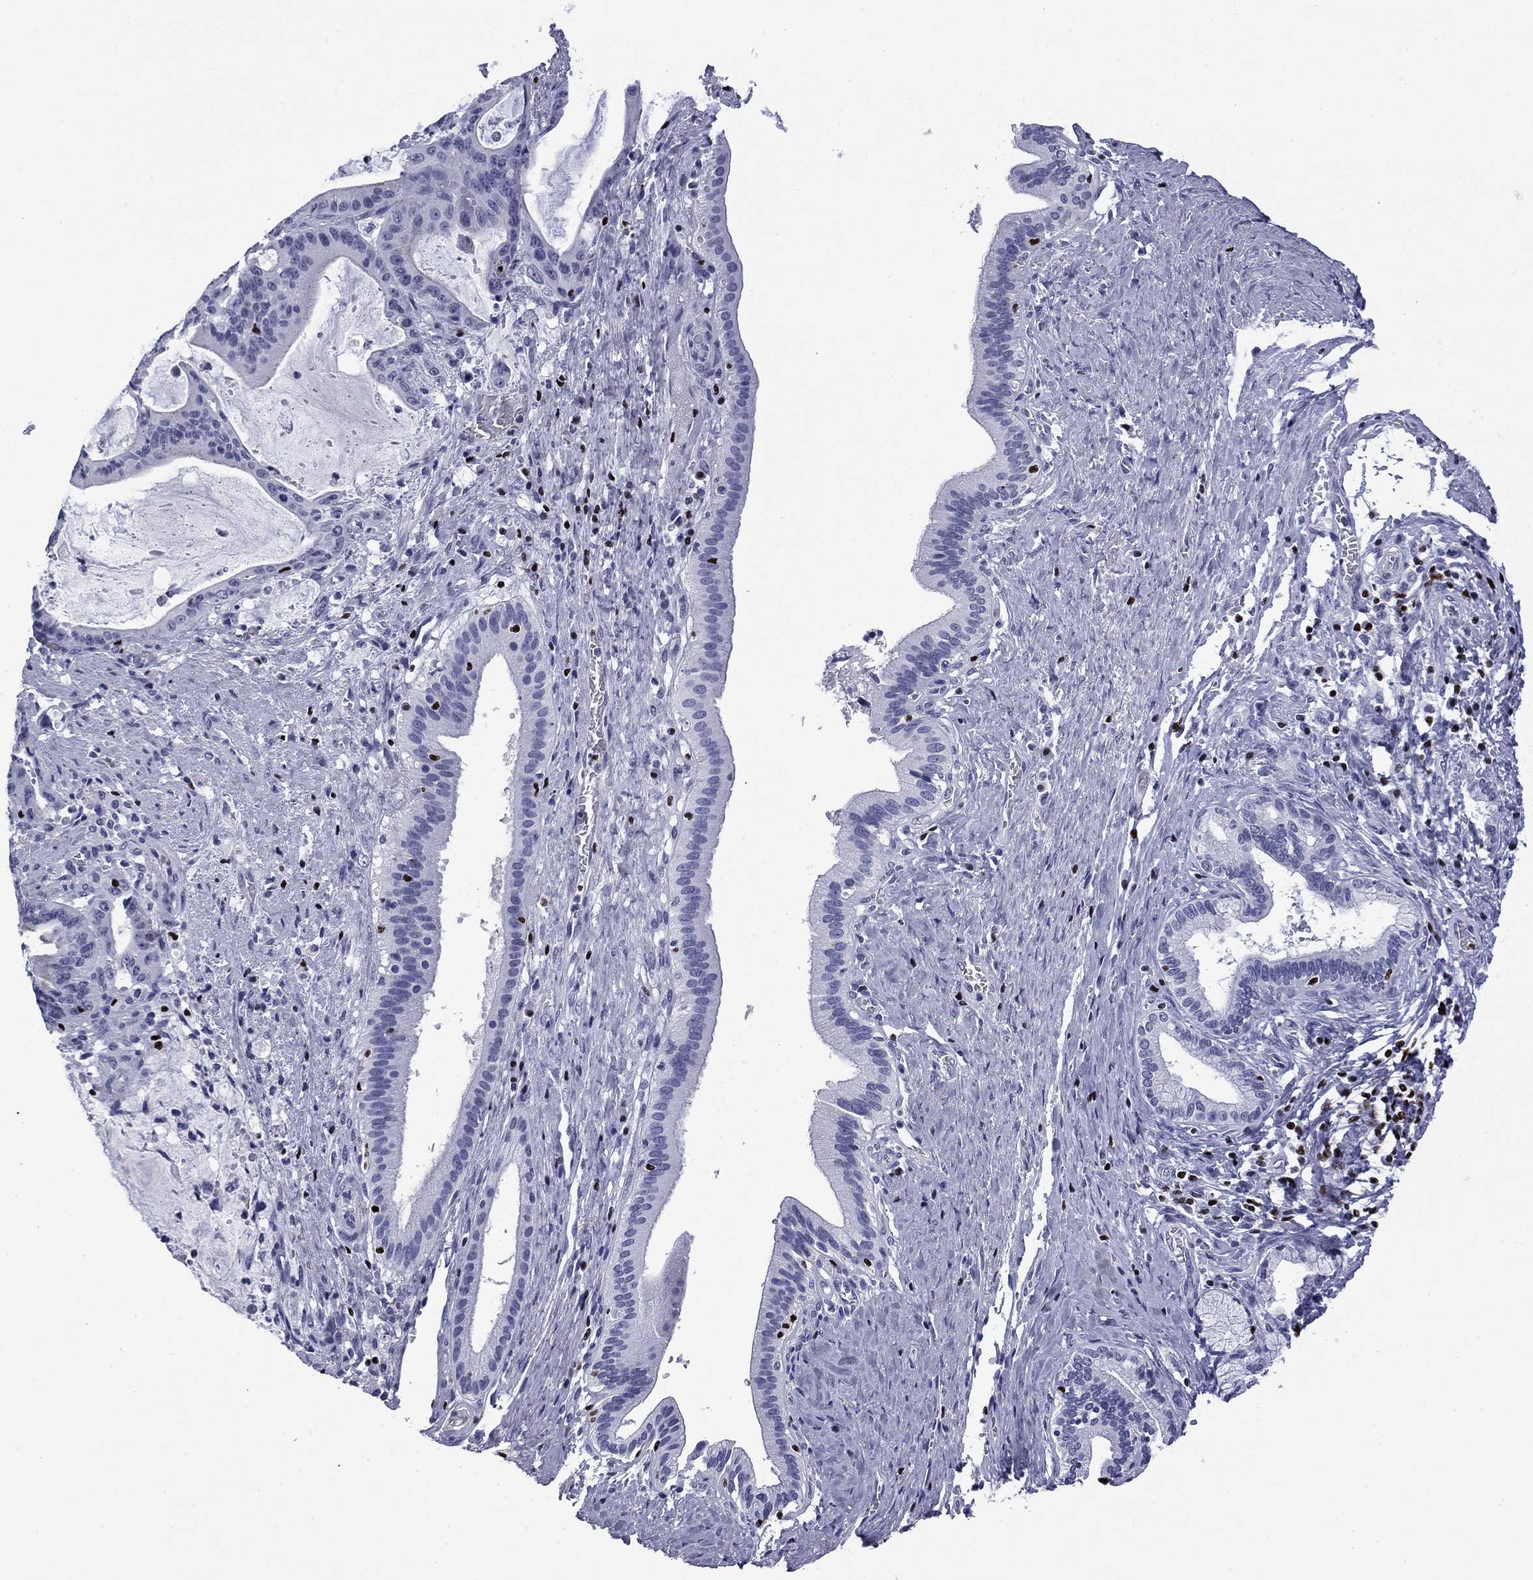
{"staining": {"intensity": "negative", "quantity": "none", "location": "none"}, "tissue": "liver cancer", "cell_type": "Tumor cells", "image_type": "cancer", "snomed": [{"axis": "morphology", "description": "Cholangiocarcinoma"}, {"axis": "topography", "description": "Liver"}], "caption": "There is no significant expression in tumor cells of liver cholangiocarcinoma.", "gene": "IKZF3", "patient": {"sex": "female", "age": 73}}